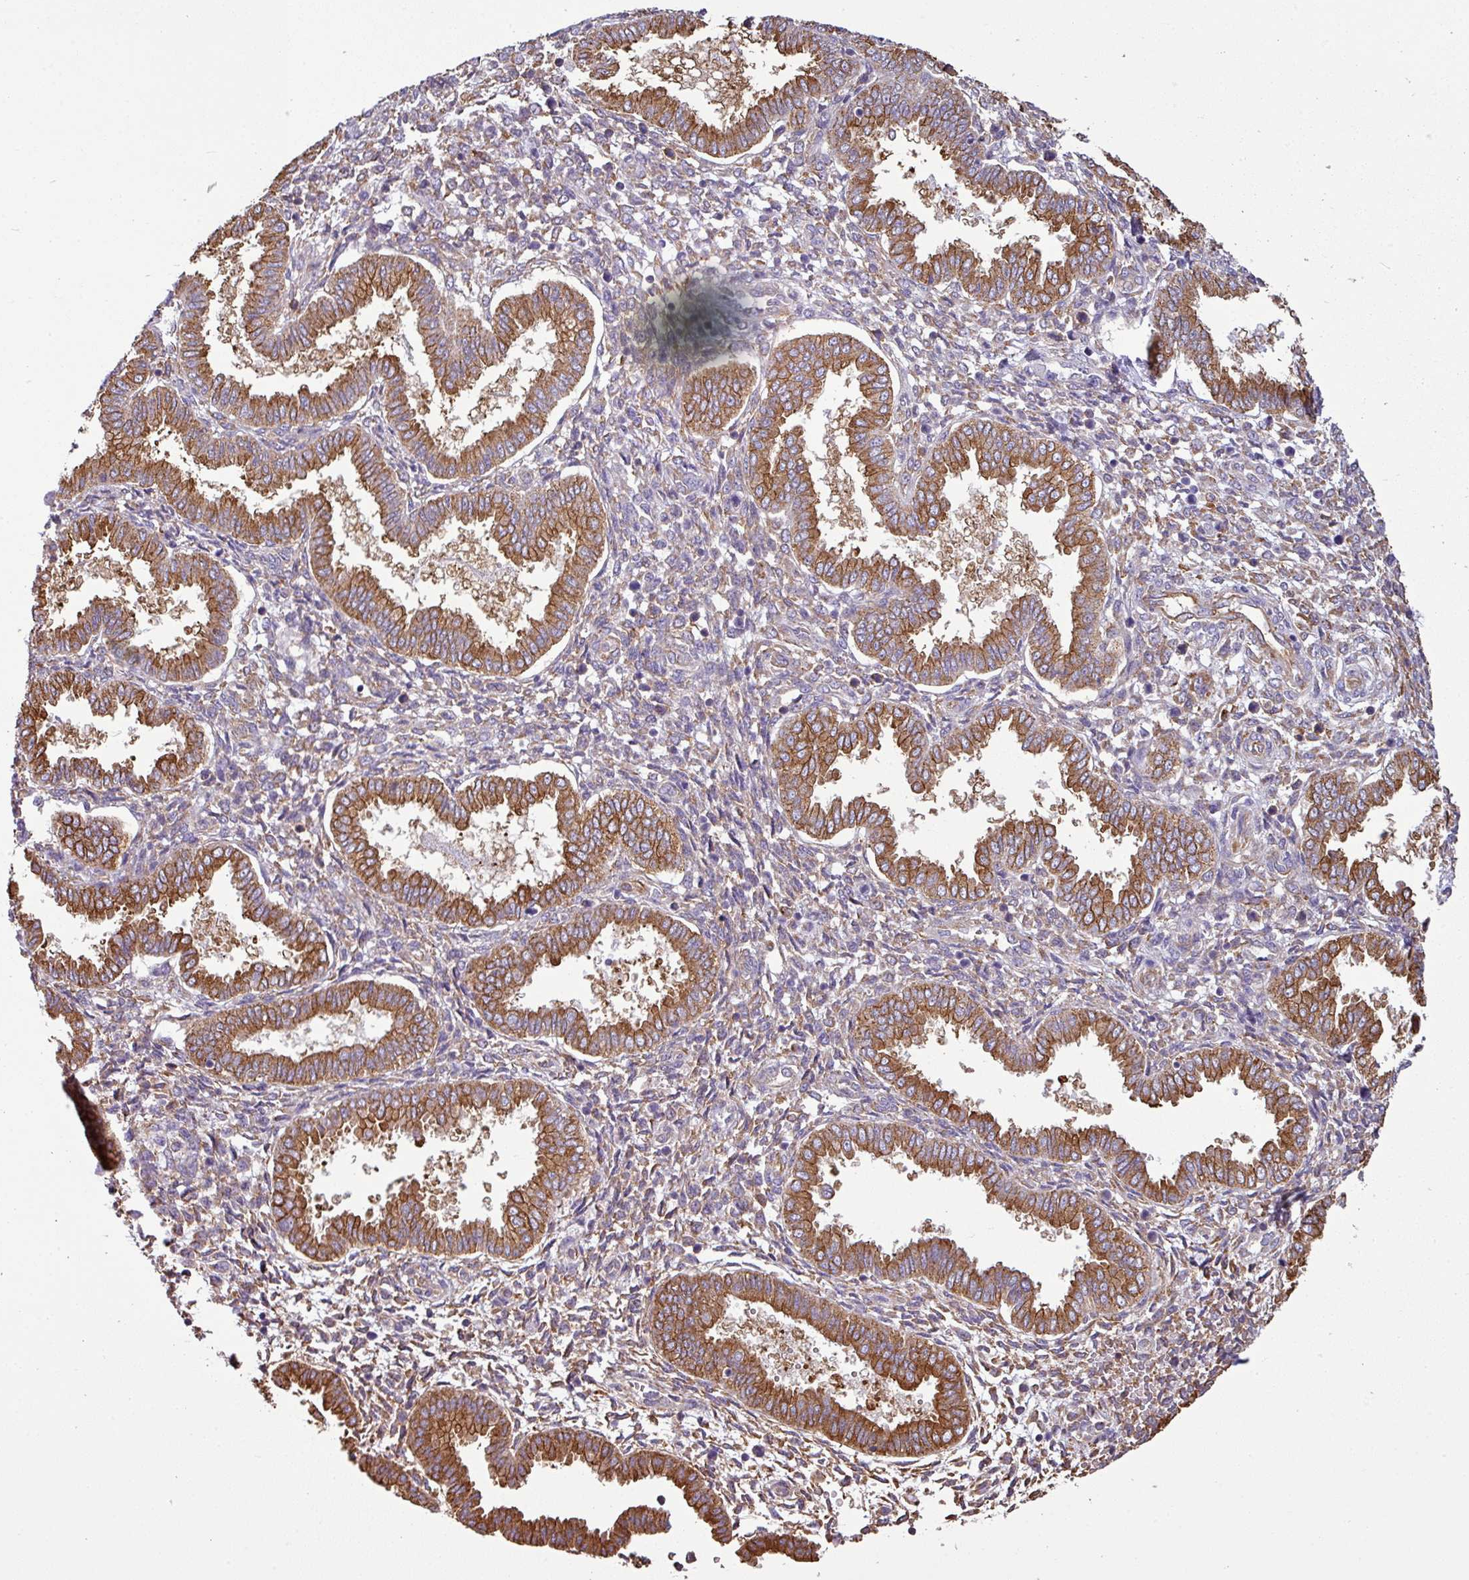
{"staining": {"intensity": "weak", "quantity": "25%-75%", "location": "cytoplasmic/membranous"}, "tissue": "endometrium", "cell_type": "Cells in endometrial stroma", "image_type": "normal", "snomed": [{"axis": "morphology", "description": "Normal tissue, NOS"}, {"axis": "topography", "description": "Endometrium"}], "caption": "Immunohistochemical staining of unremarkable endometrium exhibits weak cytoplasmic/membranous protein staining in approximately 25%-75% of cells in endometrial stroma.", "gene": "XNDC1N", "patient": {"sex": "female", "age": 24}}